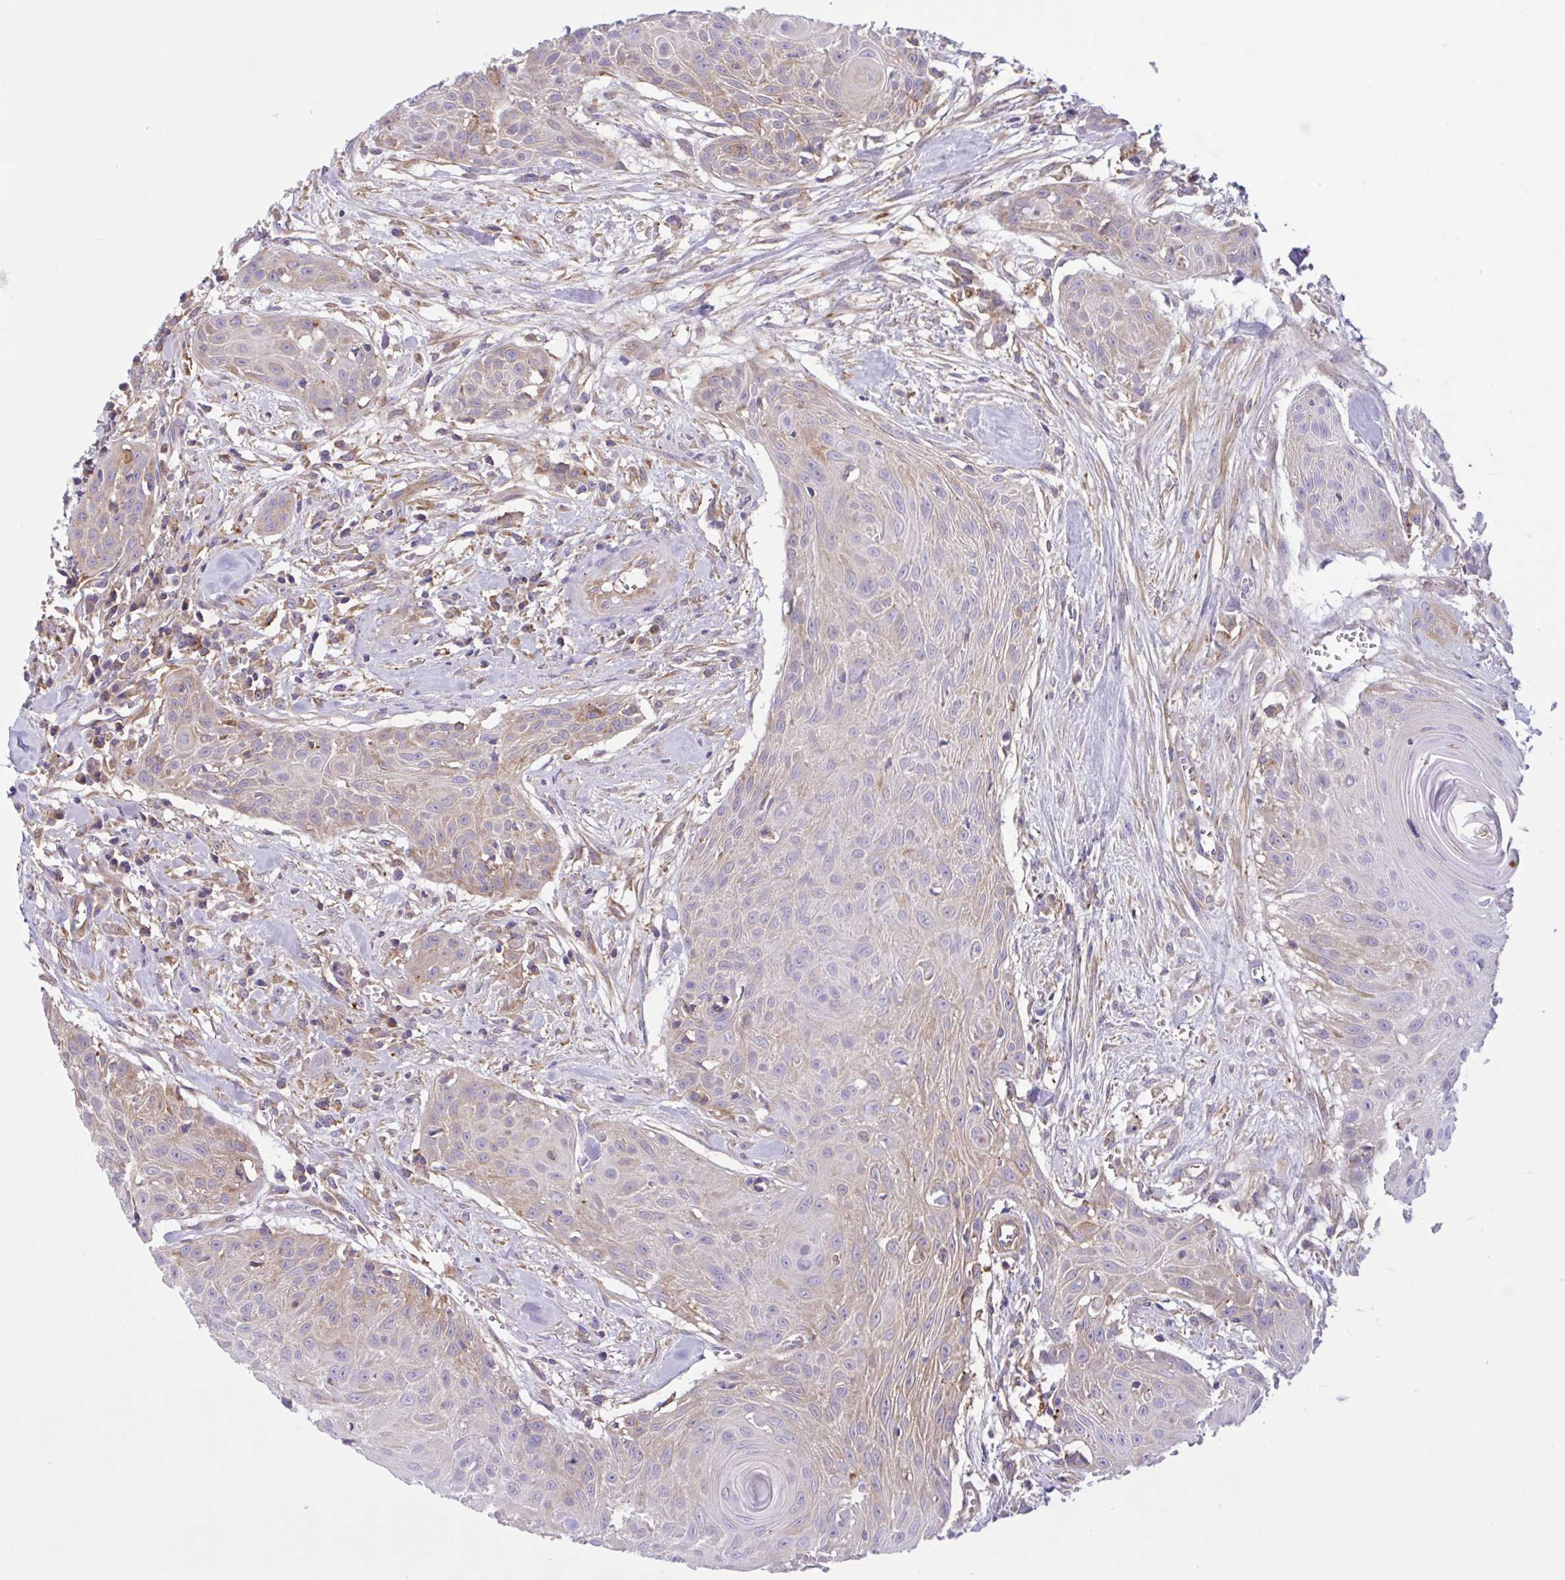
{"staining": {"intensity": "weak", "quantity": "<25%", "location": "cytoplasmic/membranous"}, "tissue": "head and neck cancer", "cell_type": "Tumor cells", "image_type": "cancer", "snomed": [{"axis": "morphology", "description": "Squamous cell carcinoma, NOS"}, {"axis": "topography", "description": "Lymph node"}, {"axis": "topography", "description": "Salivary gland"}, {"axis": "topography", "description": "Head-Neck"}], "caption": "There is no significant expression in tumor cells of head and neck squamous cell carcinoma.", "gene": "OR51M1", "patient": {"sex": "female", "age": 74}}